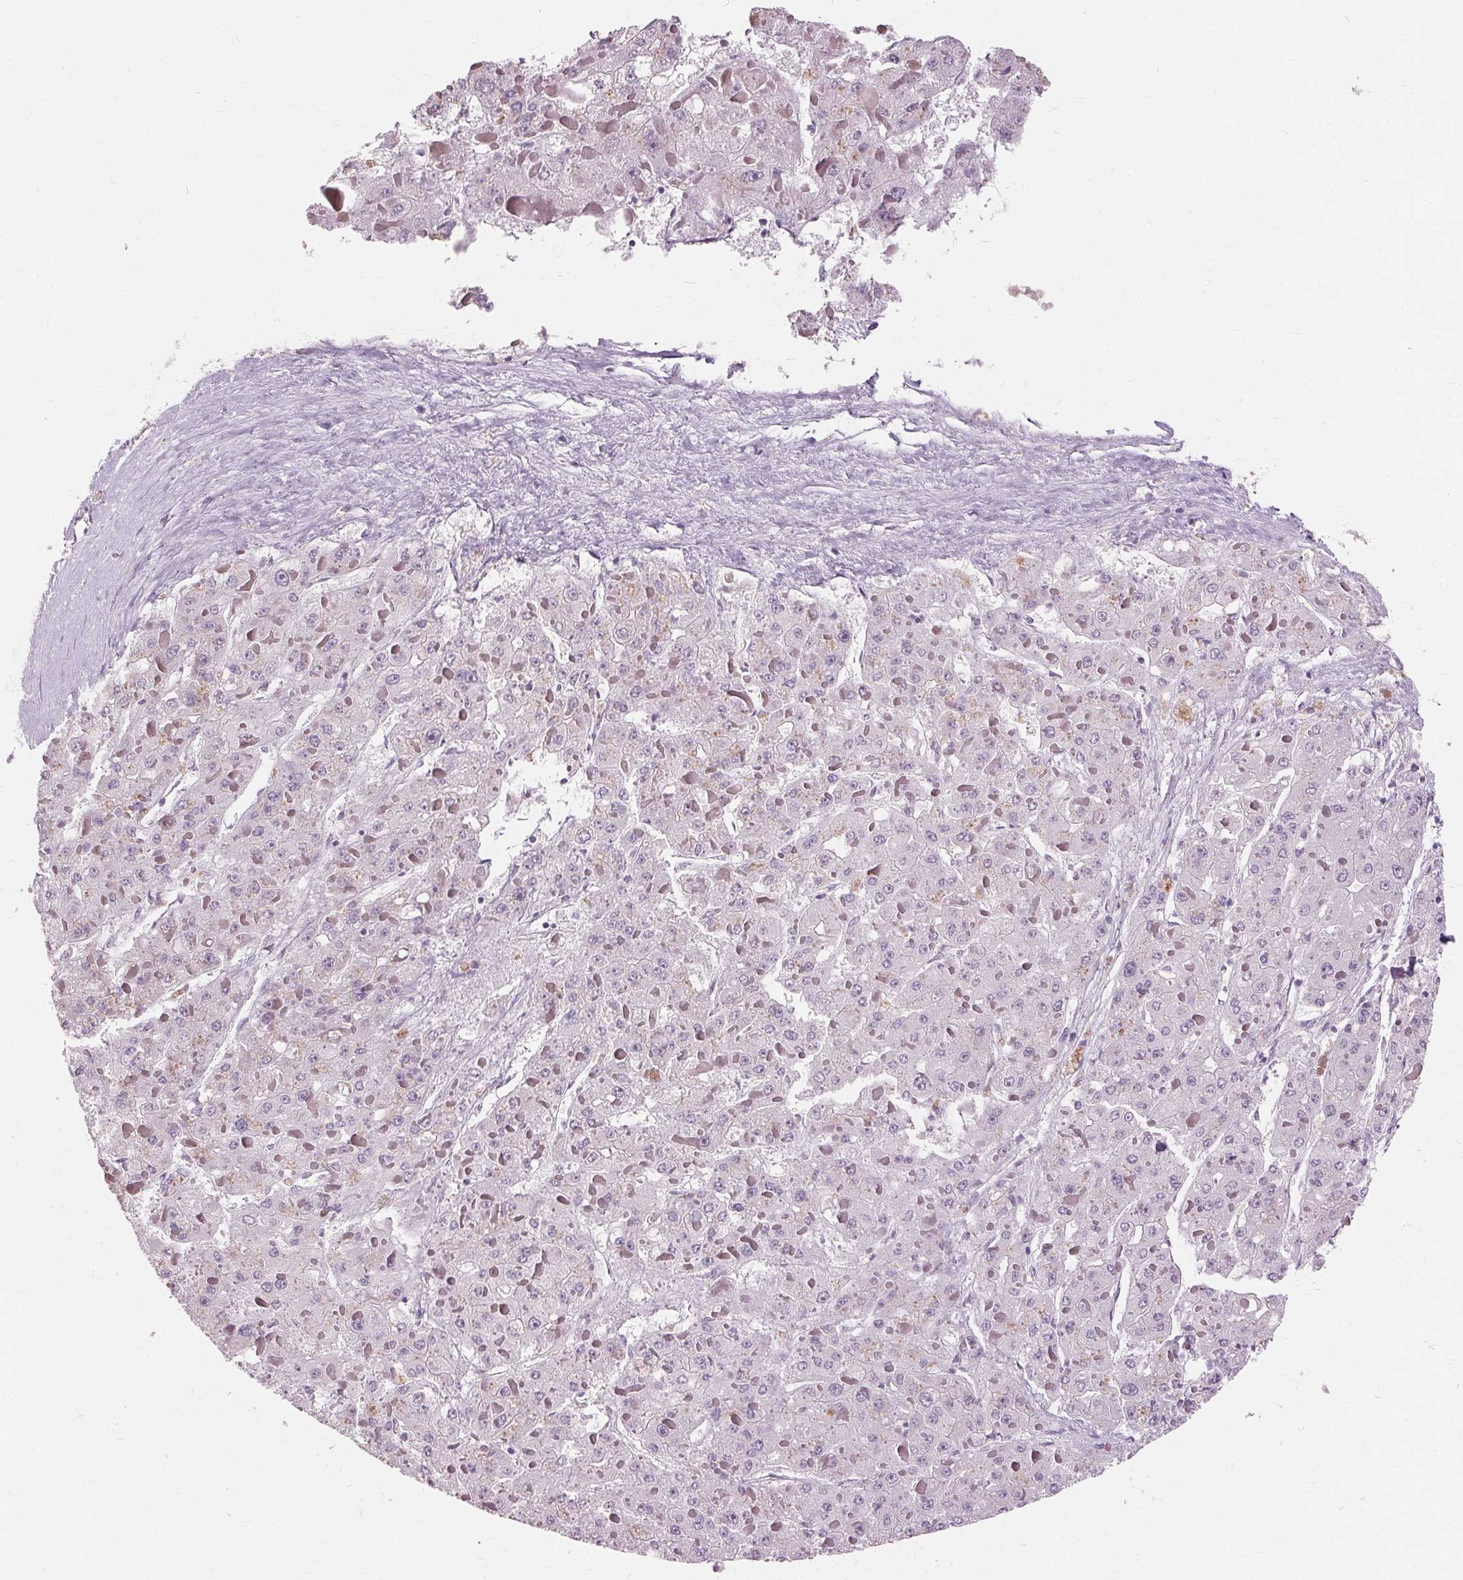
{"staining": {"intensity": "negative", "quantity": "none", "location": "none"}, "tissue": "liver cancer", "cell_type": "Tumor cells", "image_type": "cancer", "snomed": [{"axis": "morphology", "description": "Carcinoma, Hepatocellular, NOS"}, {"axis": "topography", "description": "Liver"}], "caption": "Histopathology image shows no significant protein expression in tumor cells of liver hepatocellular carcinoma.", "gene": "SIGLEC6", "patient": {"sex": "female", "age": 73}}